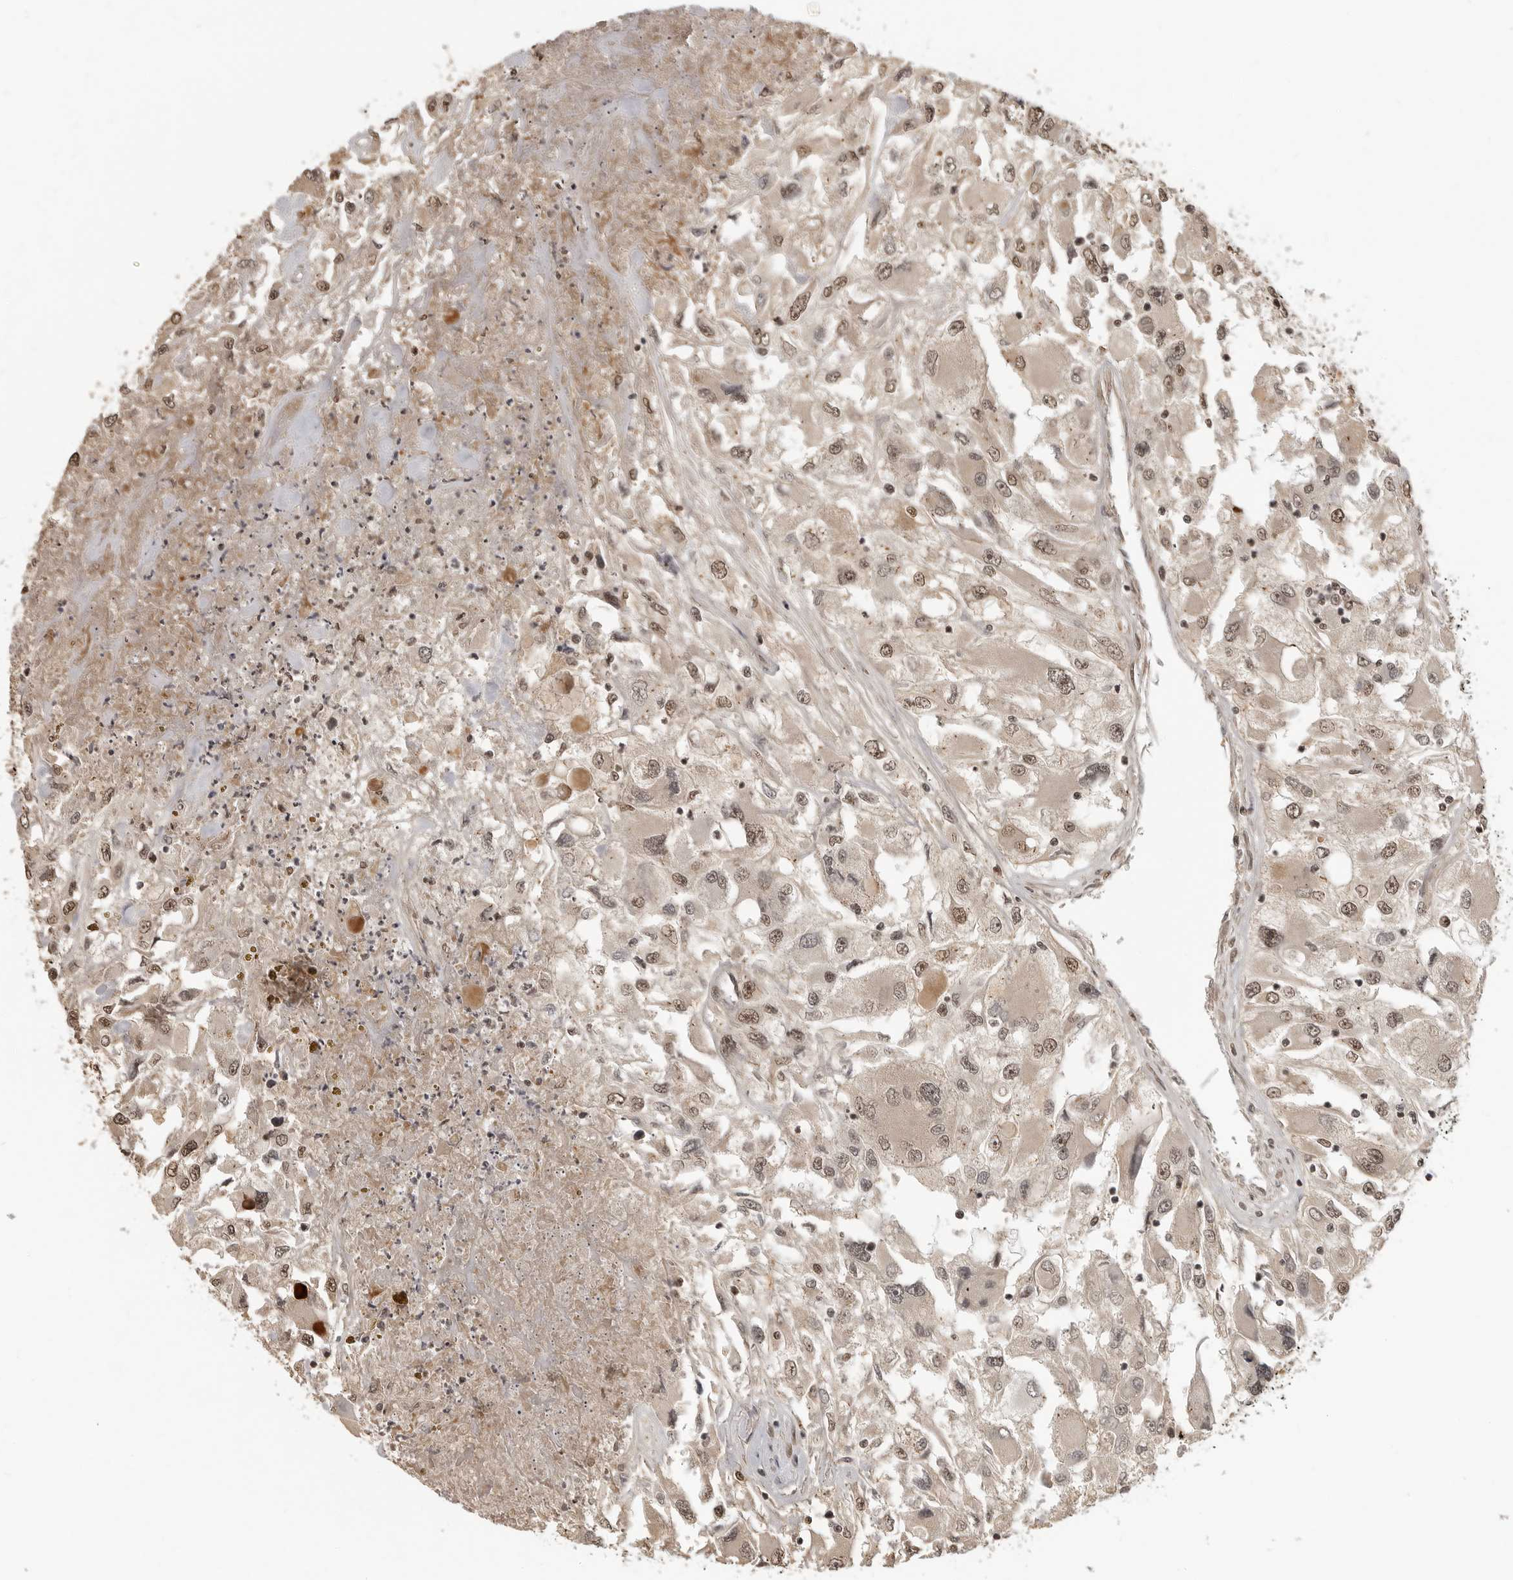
{"staining": {"intensity": "weak", "quantity": ">75%", "location": "nuclear"}, "tissue": "renal cancer", "cell_type": "Tumor cells", "image_type": "cancer", "snomed": [{"axis": "morphology", "description": "Adenocarcinoma, NOS"}, {"axis": "topography", "description": "Kidney"}], "caption": "Brown immunohistochemical staining in renal cancer (adenocarcinoma) reveals weak nuclear staining in about >75% of tumor cells. Ihc stains the protein of interest in brown and the nuclei are stained blue.", "gene": "CLOCK", "patient": {"sex": "female", "age": 52}}